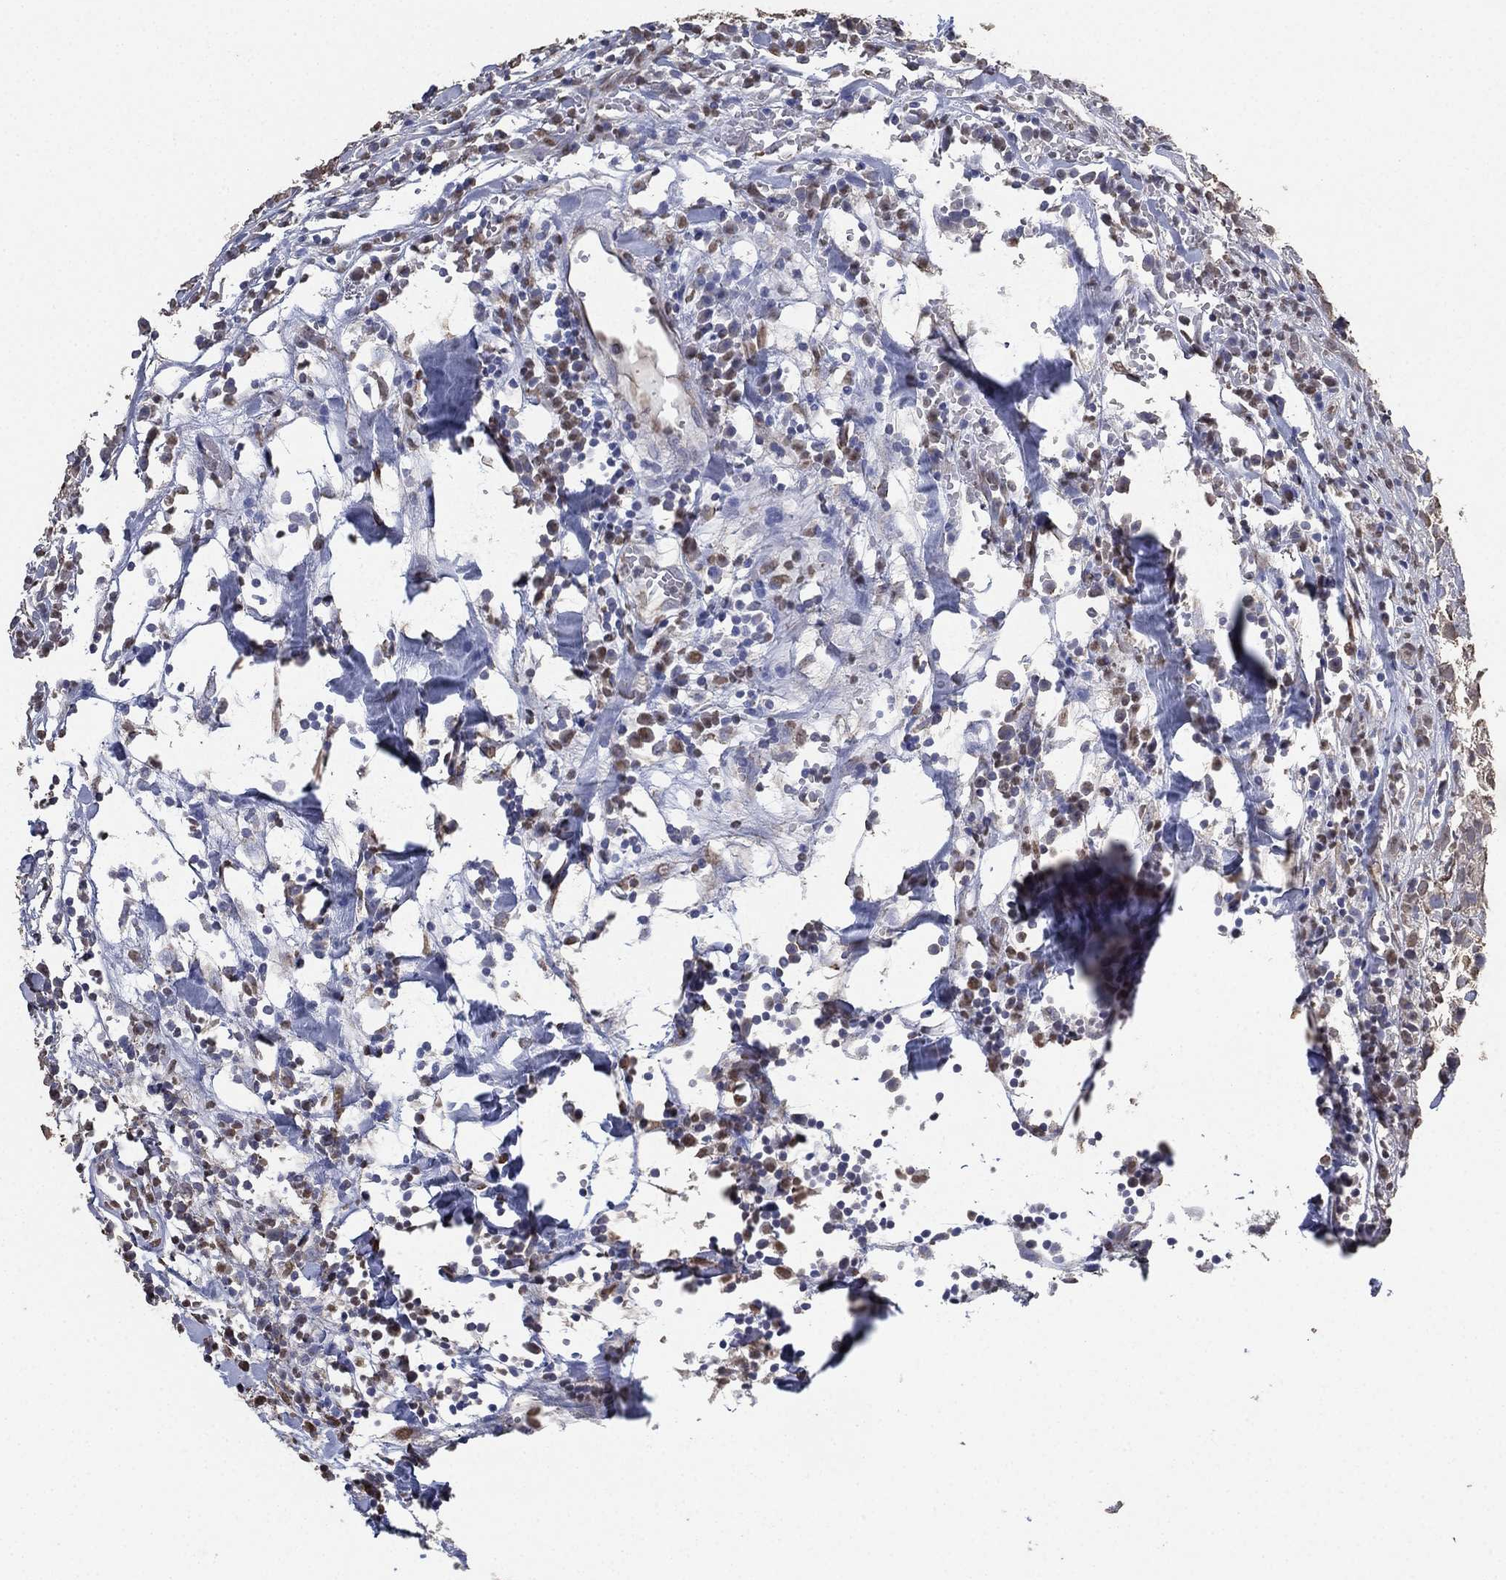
{"staining": {"intensity": "weak", "quantity": "<25%", "location": "cytoplasmic/membranous,nuclear"}, "tissue": "breast cancer", "cell_type": "Tumor cells", "image_type": "cancer", "snomed": [{"axis": "morphology", "description": "Duct carcinoma"}, {"axis": "topography", "description": "Breast"}], "caption": "High power microscopy histopathology image of an immunohistochemistry histopathology image of breast invasive ductal carcinoma, revealing no significant staining in tumor cells. The staining is performed using DAB (3,3'-diaminobenzidine) brown chromogen with nuclei counter-stained in using hematoxylin.", "gene": "ALDH7A1", "patient": {"sex": "female", "age": 30}}